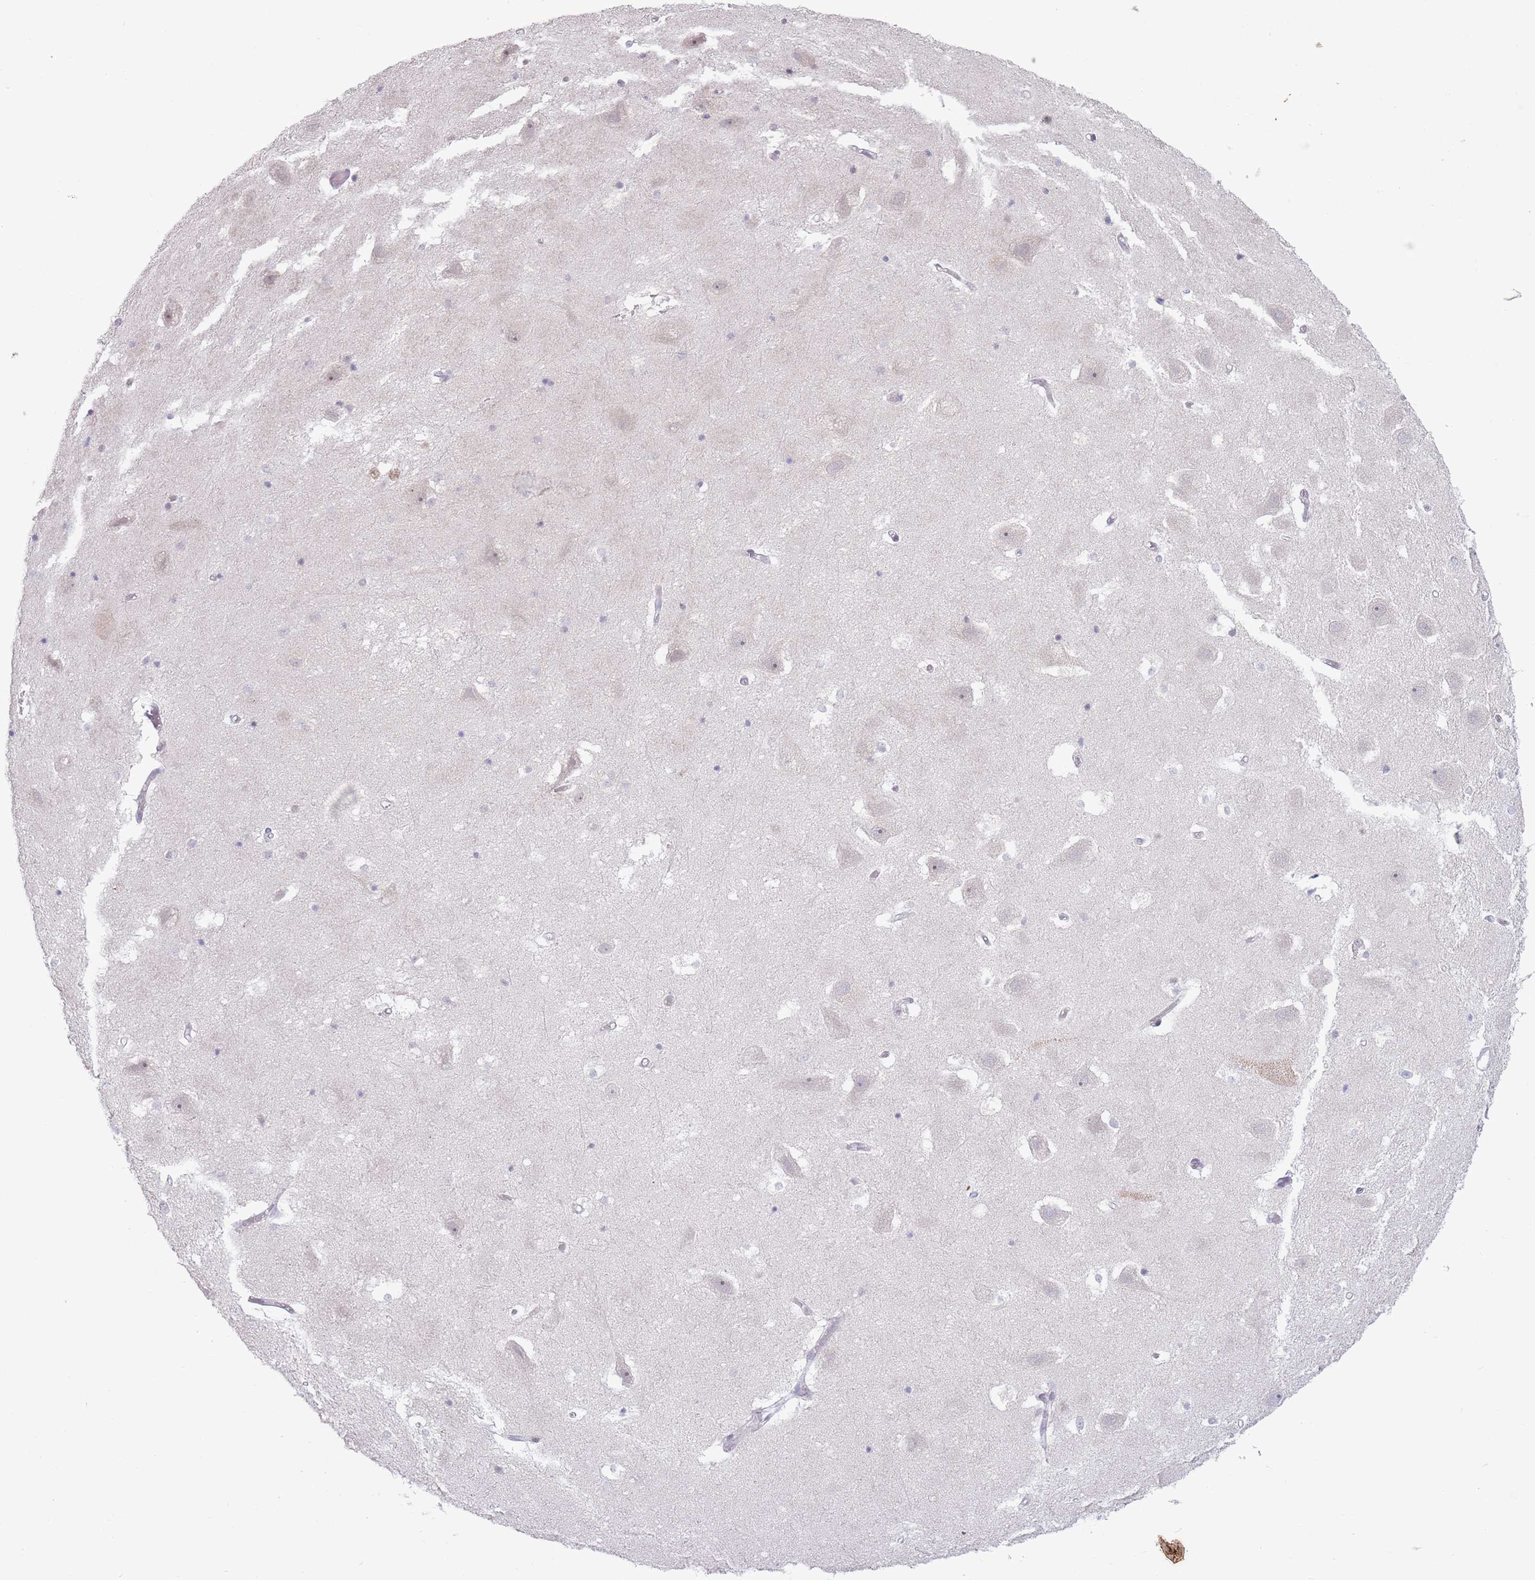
{"staining": {"intensity": "negative", "quantity": "none", "location": "none"}, "tissue": "hippocampus", "cell_type": "Glial cells", "image_type": "normal", "snomed": [{"axis": "morphology", "description": "Normal tissue, NOS"}, {"axis": "topography", "description": "Hippocampus"}], "caption": "A histopathology image of human hippocampus is negative for staining in glial cells. The staining was performed using DAB to visualize the protein expression in brown, while the nuclei were stained in blue with hematoxylin (Magnification: 20x).", "gene": "MRPL34", "patient": {"sex": "female", "age": 52}}